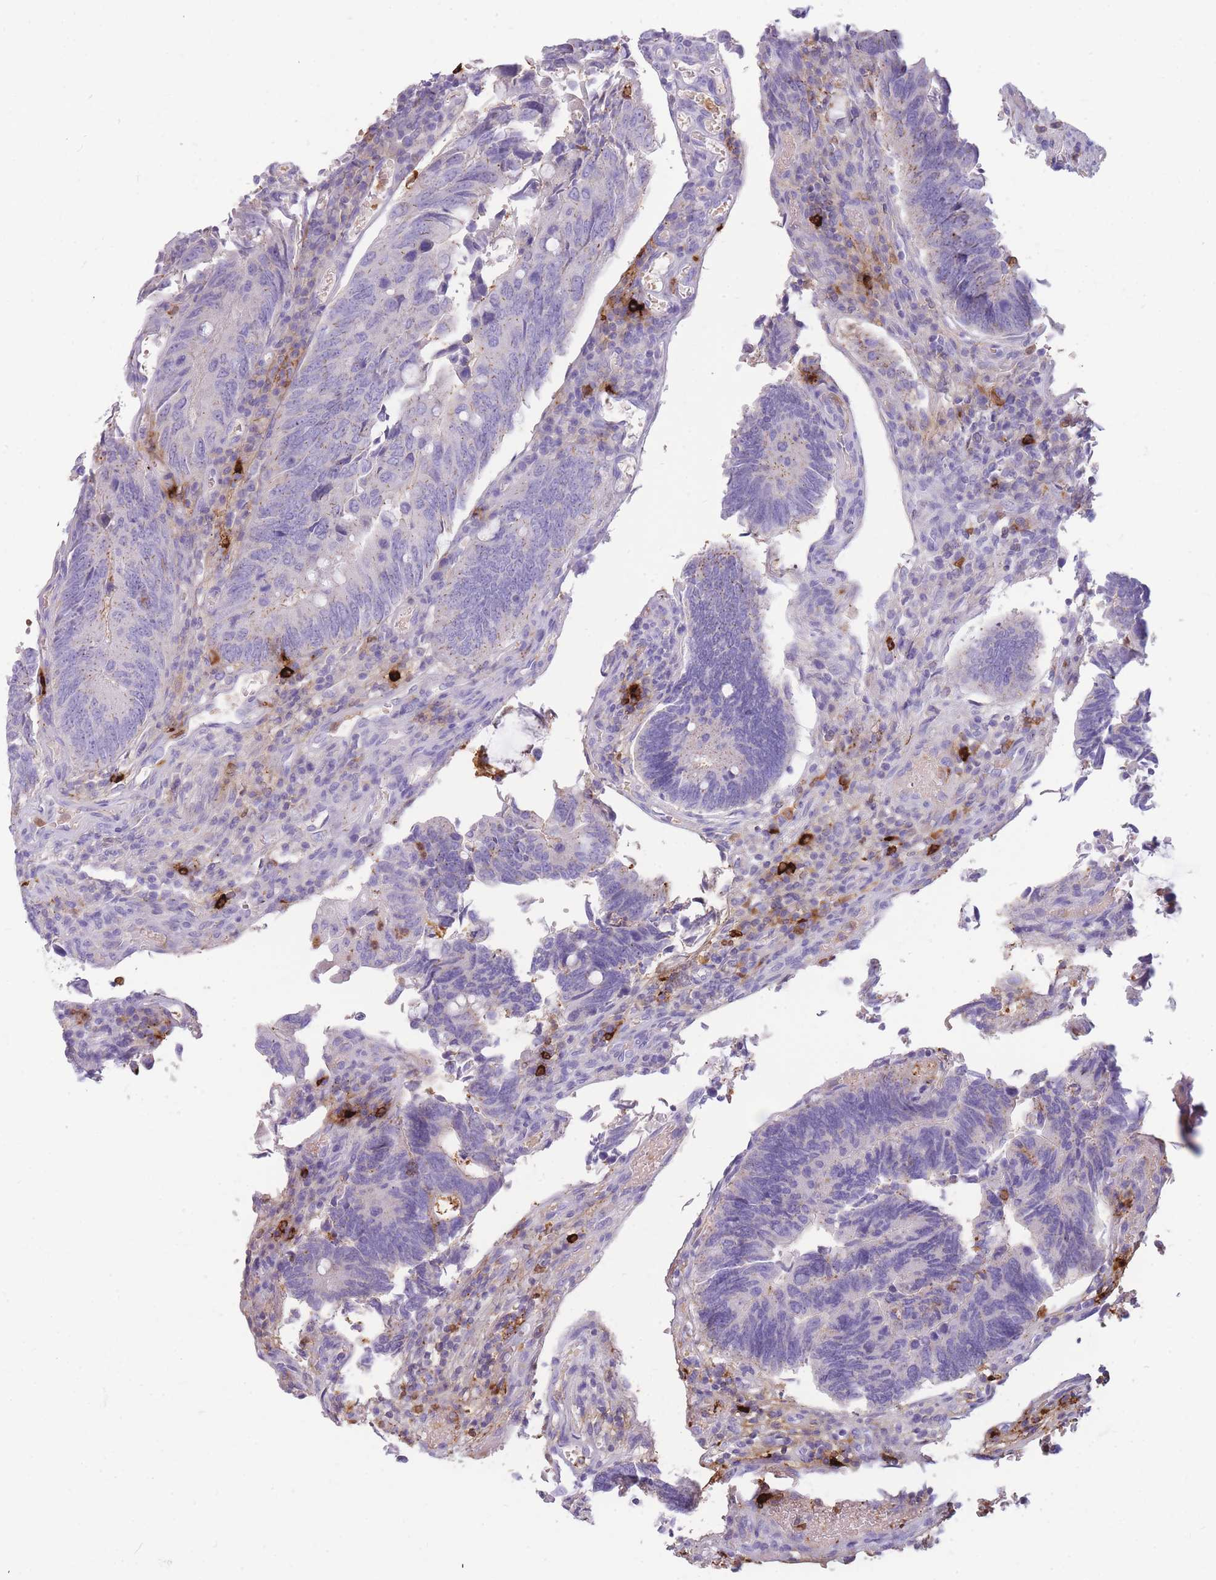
{"staining": {"intensity": "negative", "quantity": "none", "location": "none"}, "tissue": "colorectal cancer", "cell_type": "Tumor cells", "image_type": "cancer", "snomed": [{"axis": "morphology", "description": "Adenocarcinoma, NOS"}, {"axis": "topography", "description": "Colon"}], "caption": "Human colorectal cancer stained for a protein using IHC exhibits no expression in tumor cells.", "gene": "TPSAB1", "patient": {"sex": "male", "age": 87}}